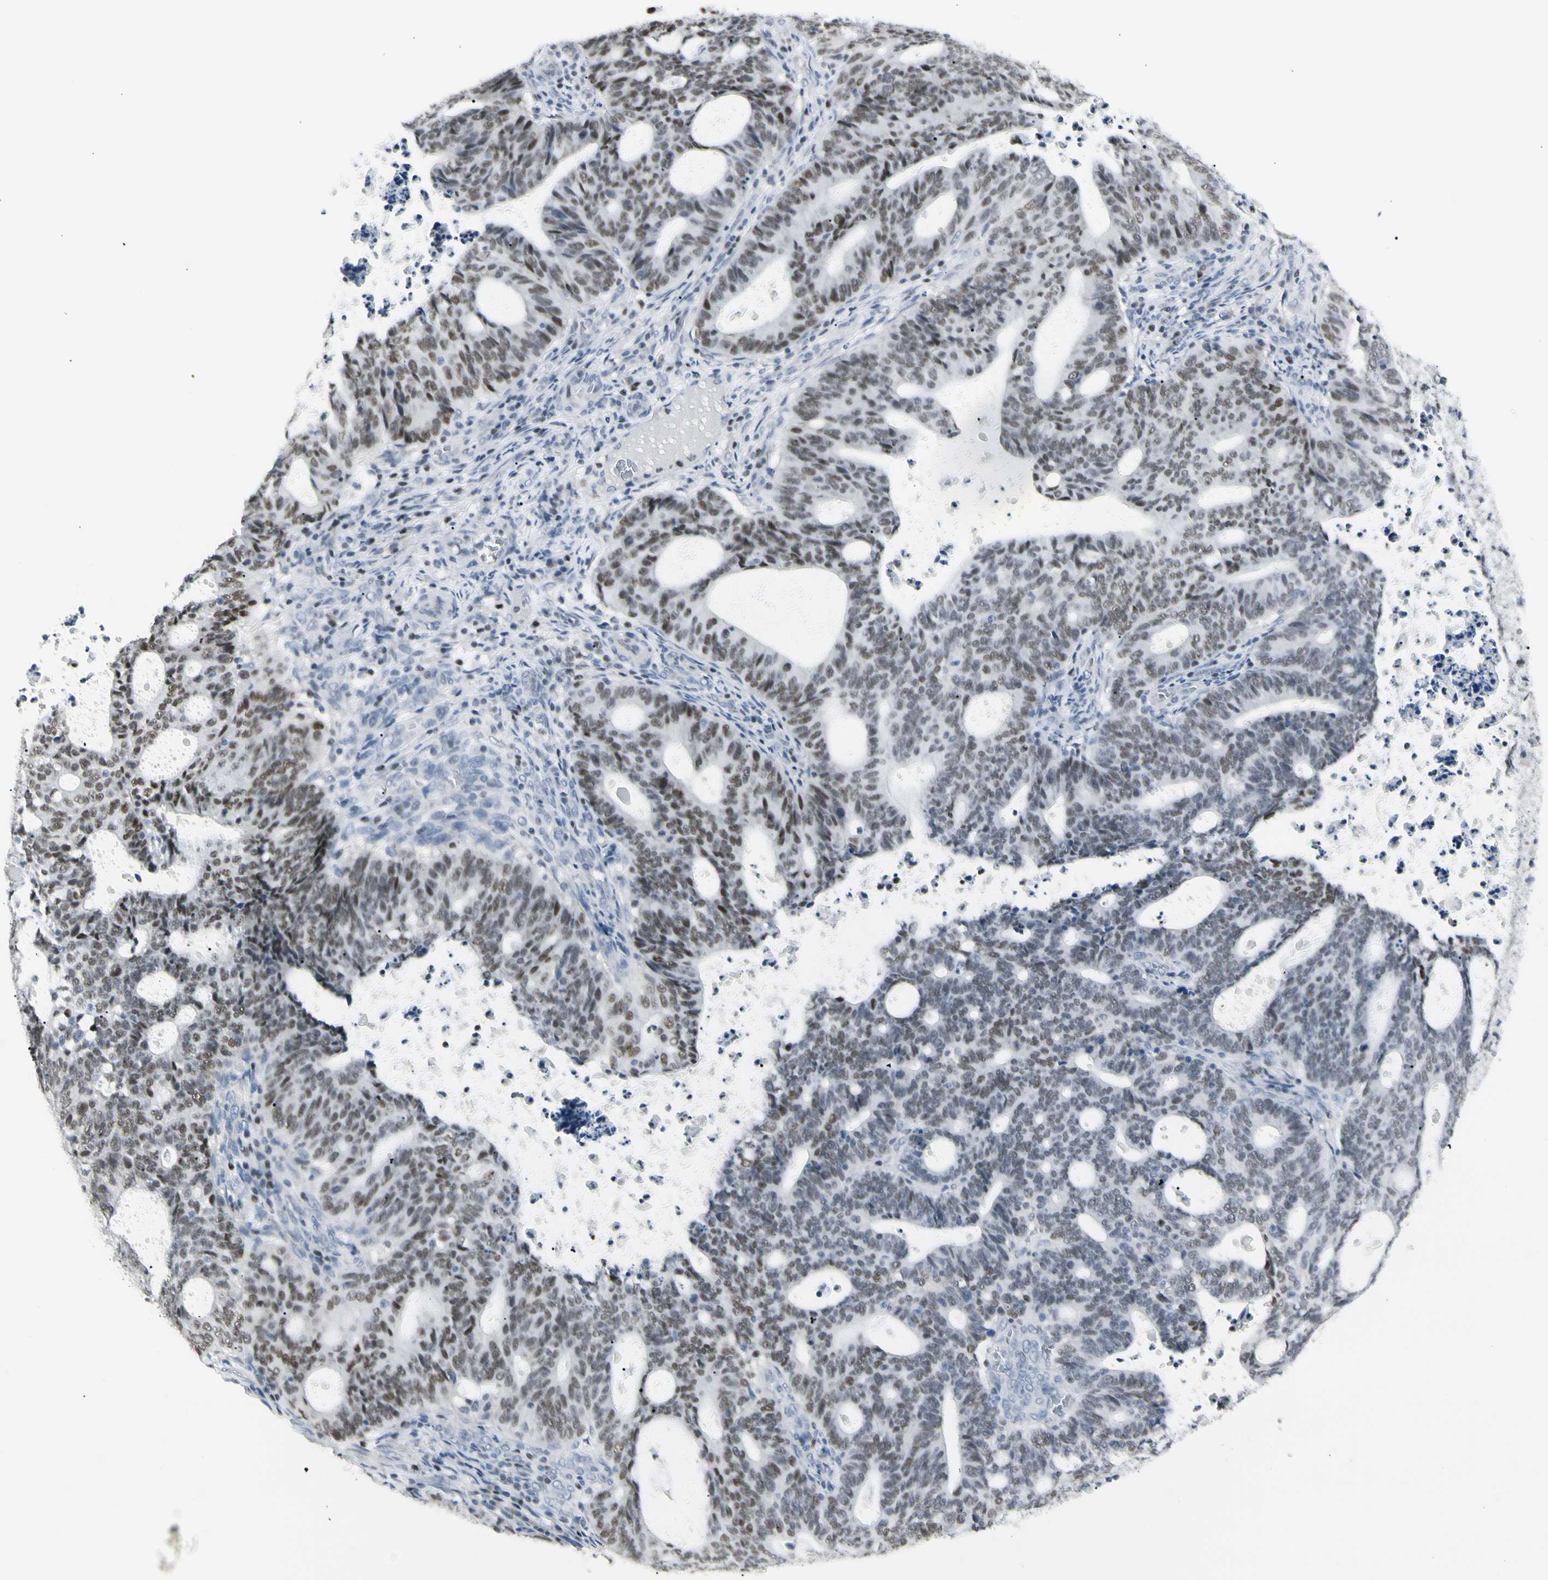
{"staining": {"intensity": "moderate", "quantity": ">75%", "location": "nuclear"}, "tissue": "endometrial cancer", "cell_type": "Tumor cells", "image_type": "cancer", "snomed": [{"axis": "morphology", "description": "Adenocarcinoma, NOS"}, {"axis": "topography", "description": "Uterus"}], "caption": "There is medium levels of moderate nuclear expression in tumor cells of adenocarcinoma (endometrial), as demonstrated by immunohistochemical staining (brown color).", "gene": "ZBTB7B", "patient": {"sex": "female", "age": 83}}